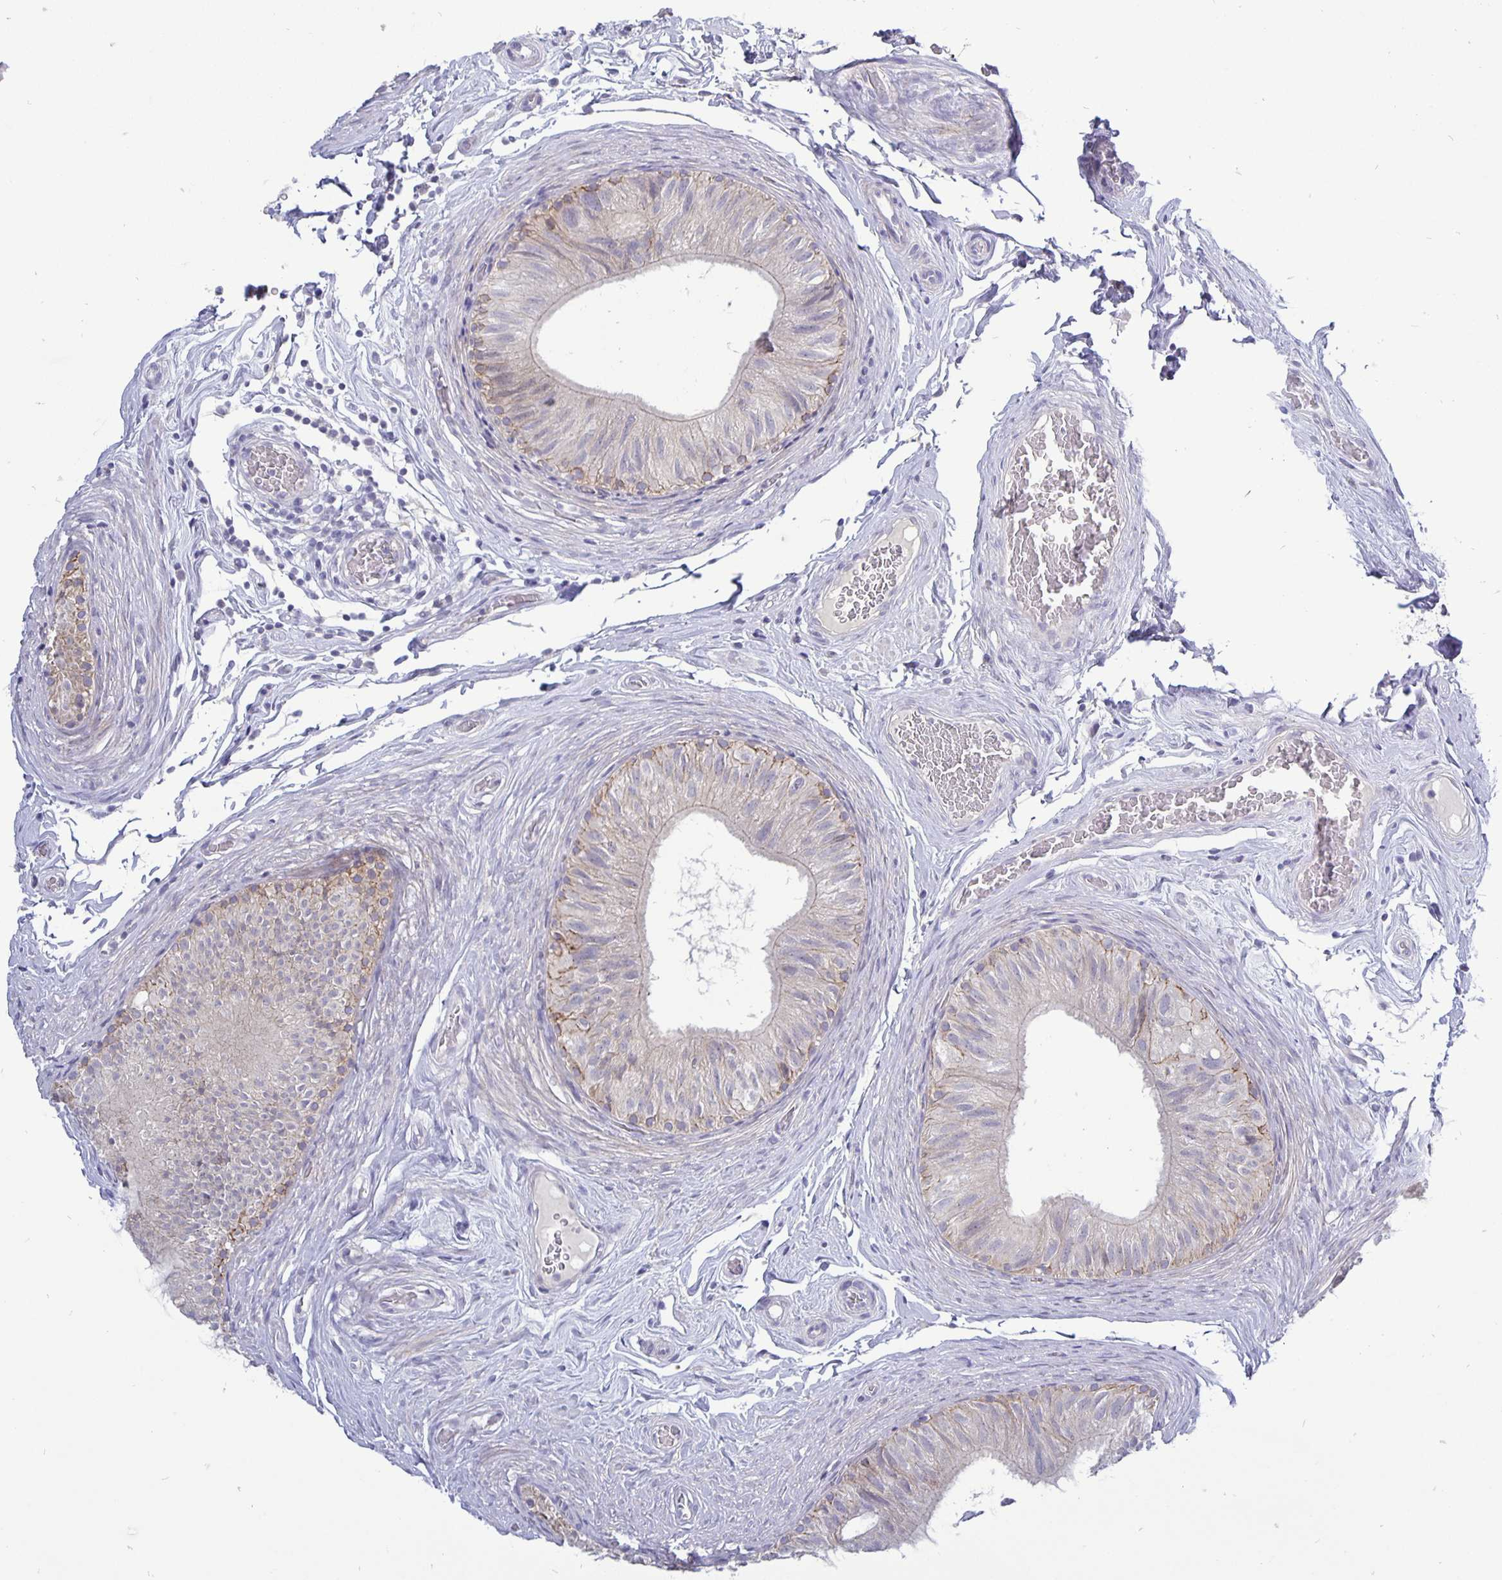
{"staining": {"intensity": "weak", "quantity": "<25%", "location": "cytoplasmic/membranous"}, "tissue": "epididymis", "cell_type": "Glandular cells", "image_type": "normal", "snomed": [{"axis": "morphology", "description": "Normal tissue, NOS"}, {"axis": "topography", "description": "Epididymis, spermatic cord, NOS"}, {"axis": "topography", "description": "Epididymis"}], "caption": "IHC of normal human epididymis reveals no positivity in glandular cells.", "gene": "ERBB2", "patient": {"sex": "male", "age": 31}}